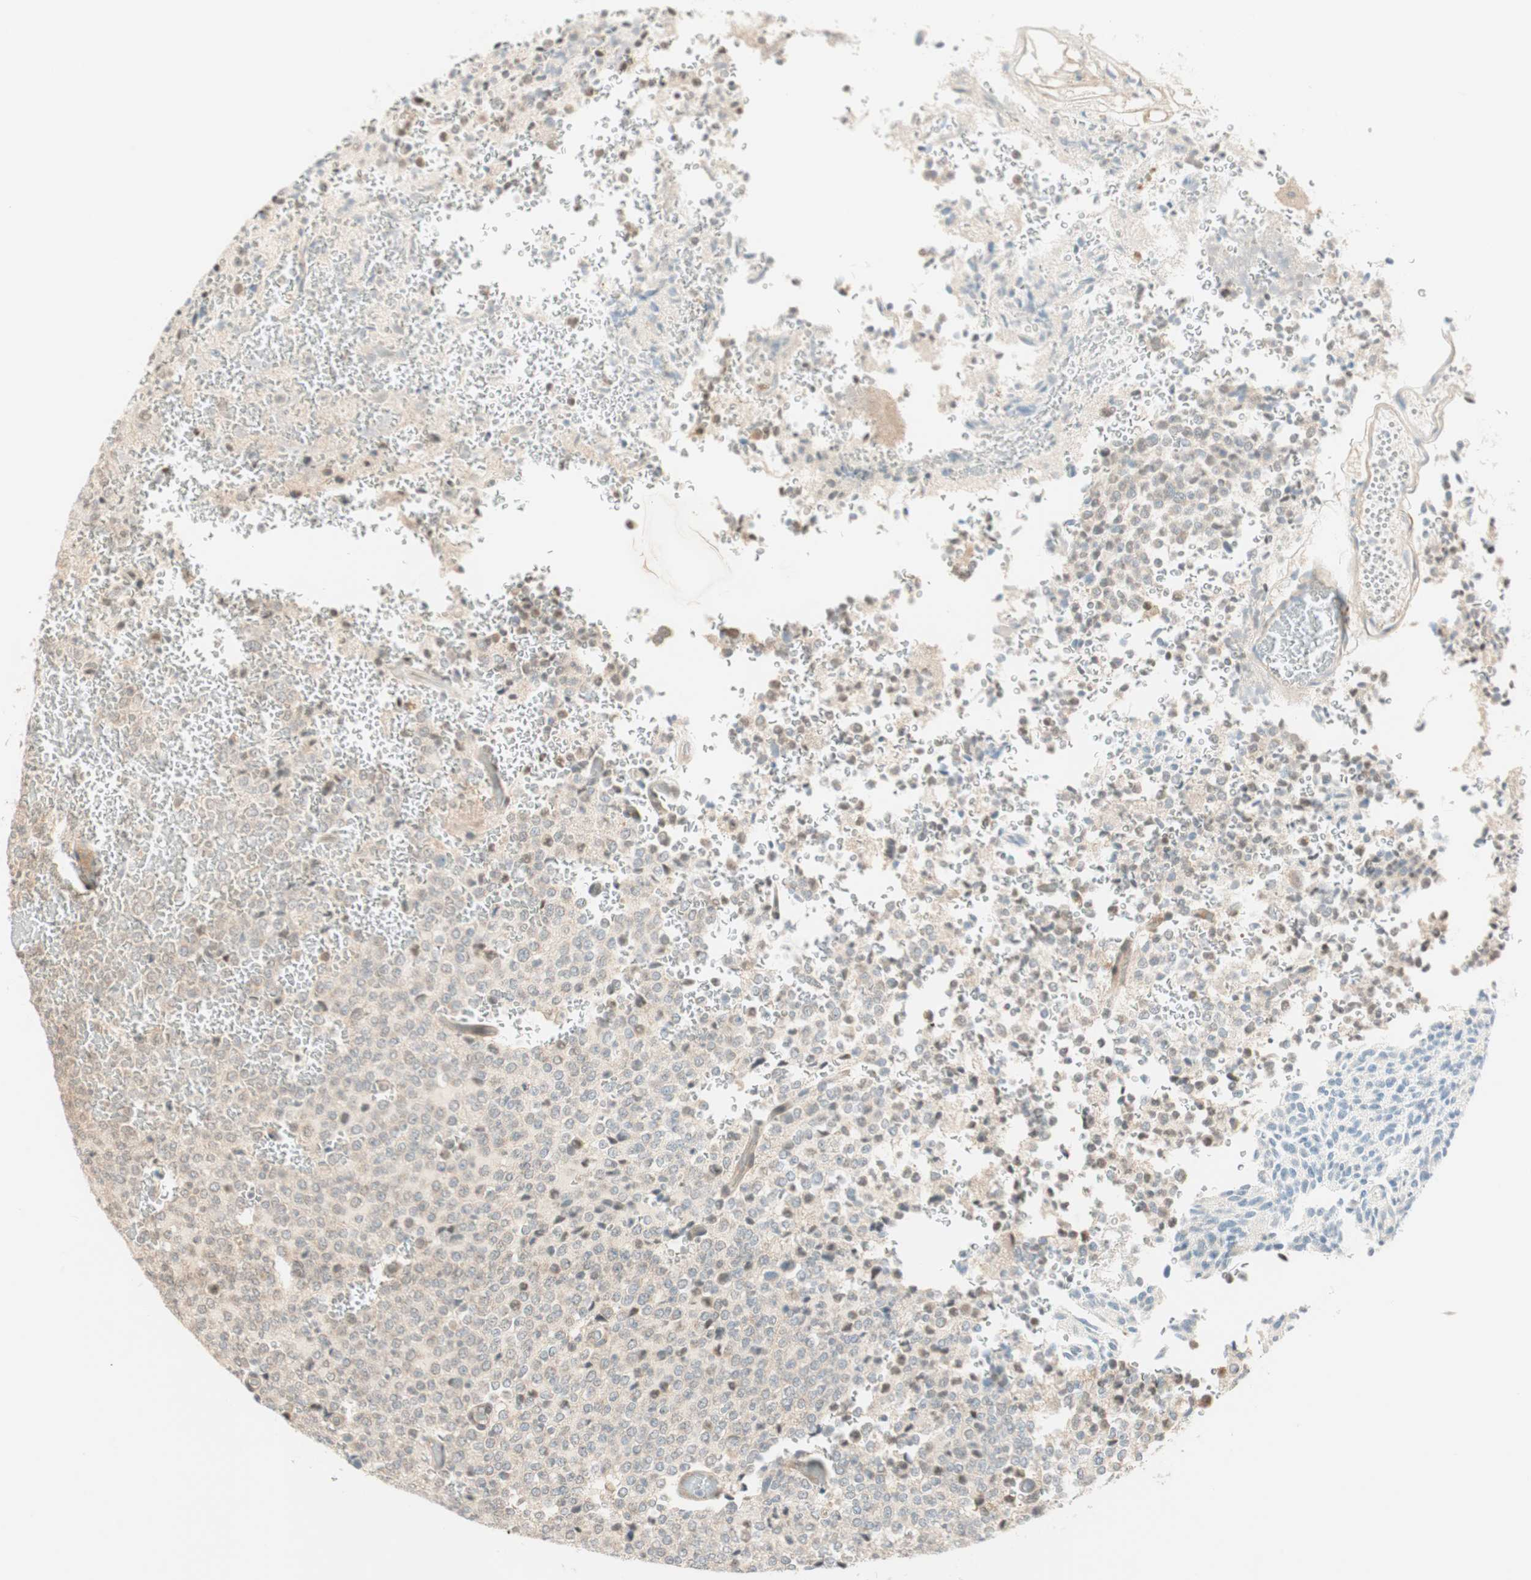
{"staining": {"intensity": "weak", "quantity": "25%-75%", "location": "cytoplasmic/membranous"}, "tissue": "glioma", "cell_type": "Tumor cells", "image_type": "cancer", "snomed": [{"axis": "morphology", "description": "Glioma, malignant, High grade"}, {"axis": "topography", "description": "pancreas cauda"}], "caption": "There is low levels of weak cytoplasmic/membranous staining in tumor cells of glioma, as demonstrated by immunohistochemical staining (brown color).", "gene": "PSMD8", "patient": {"sex": "male", "age": 60}}